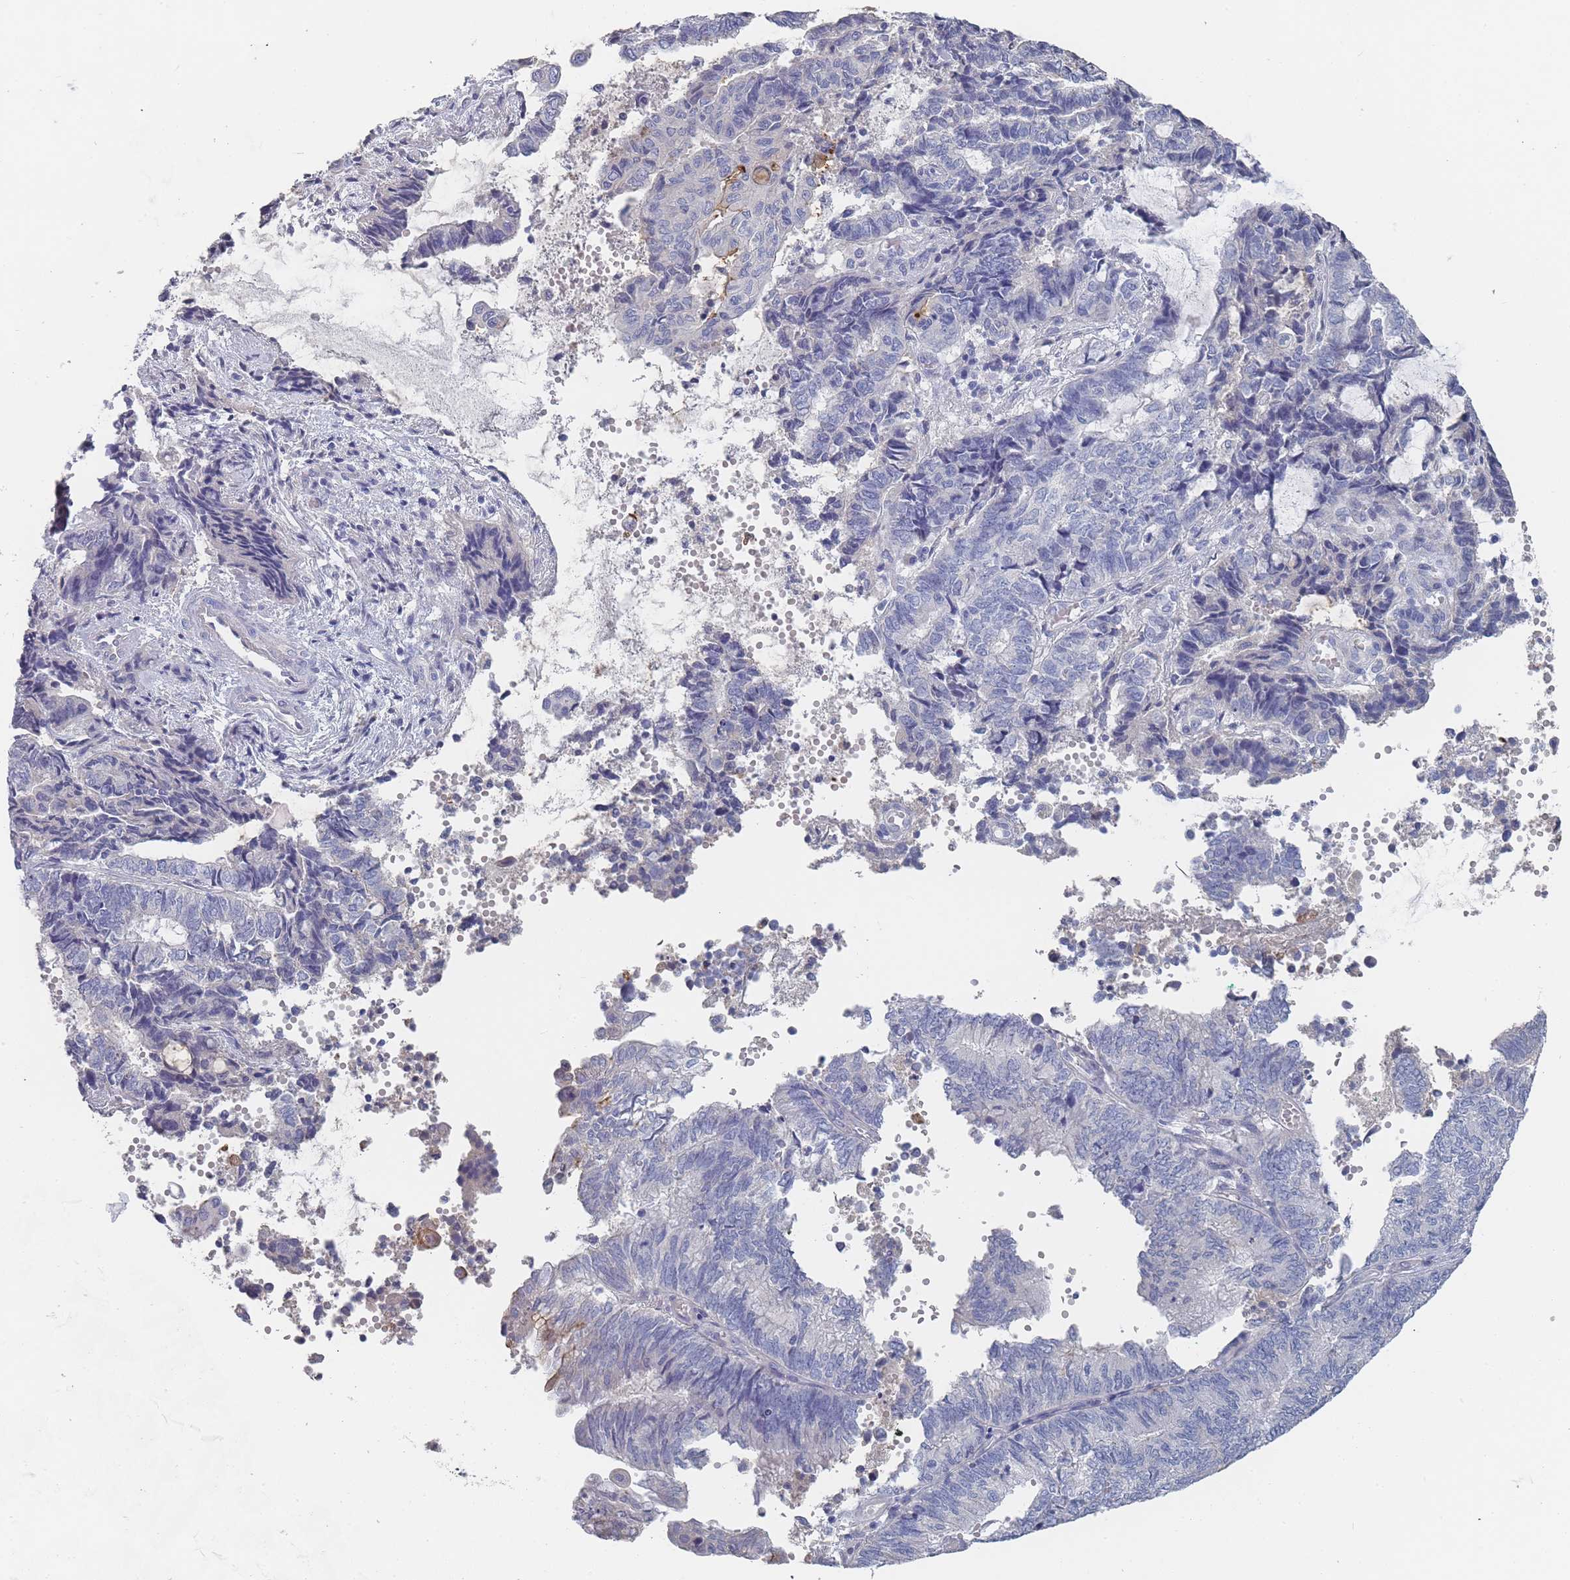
{"staining": {"intensity": "negative", "quantity": "none", "location": "none"}, "tissue": "endometrial cancer", "cell_type": "Tumor cells", "image_type": "cancer", "snomed": [{"axis": "morphology", "description": "Adenocarcinoma, NOS"}, {"axis": "topography", "description": "Uterus"}, {"axis": "topography", "description": "Endometrium"}], "caption": "A histopathology image of endometrial cancer stained for a protein exhibits no brown staining in tumor cells.", "gene": "ACAD11", "patient": {"sex": "female", "age": 70}}